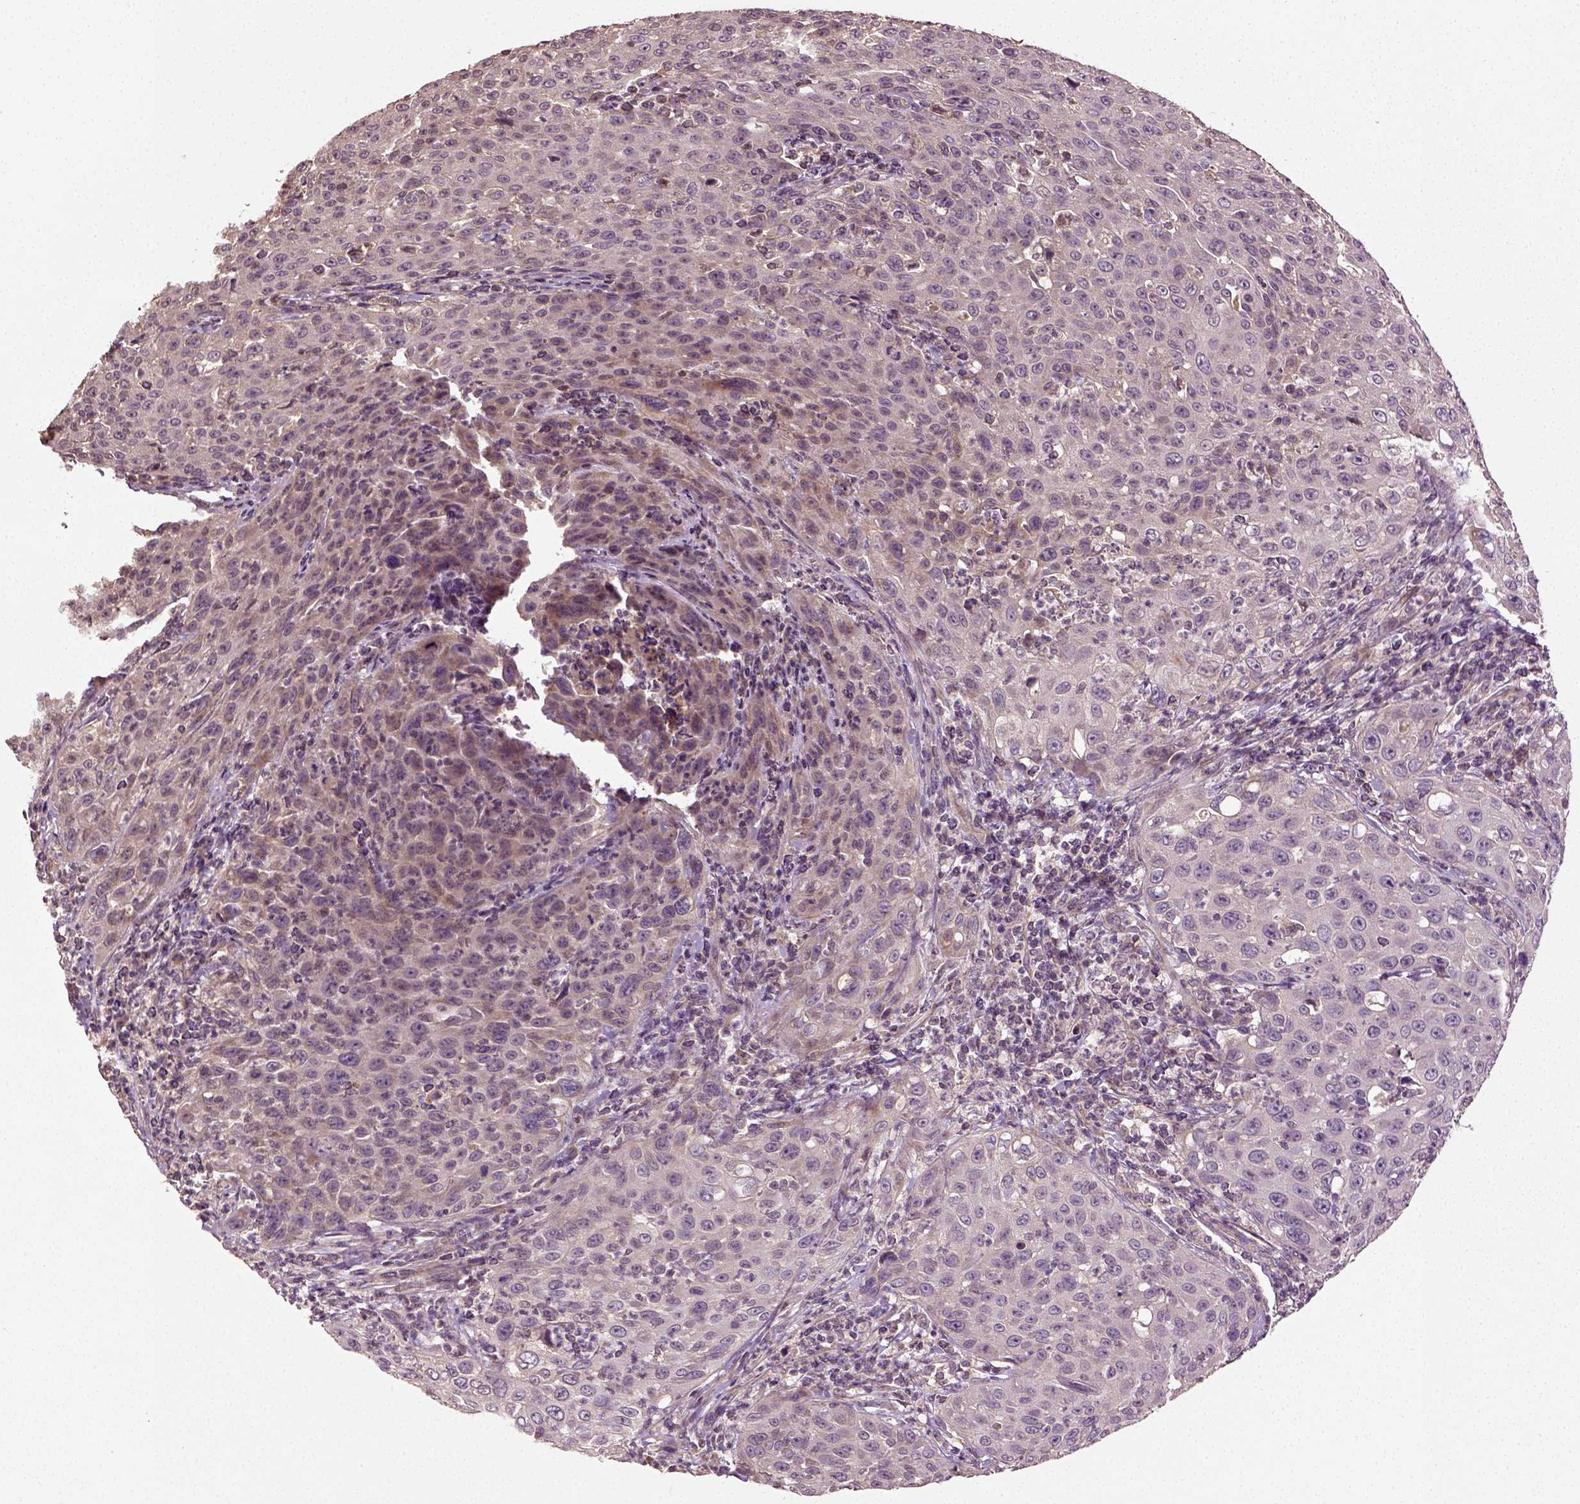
{"staining": {"intensity": "weak", "quantity": "<25%", "location": "cytoplasmic/membranous"}, "tissue": "cervical cancer", "cell_type": "Tumor cells", "image_type": "cancer", "snomed": [{"axis": "morphology", "description": "Squamous cell carcinoma, NOS"}, {"axis": "topography", "description": "Cervix"}], "caption": "The immunohistochemistry (IHC) photomicrograph has no significant positivity in tumor cells of cervical squamous cell carcinoma tissue.", "gene": "ERV3-1", "patient": {"sex": "female", "age": 26}}